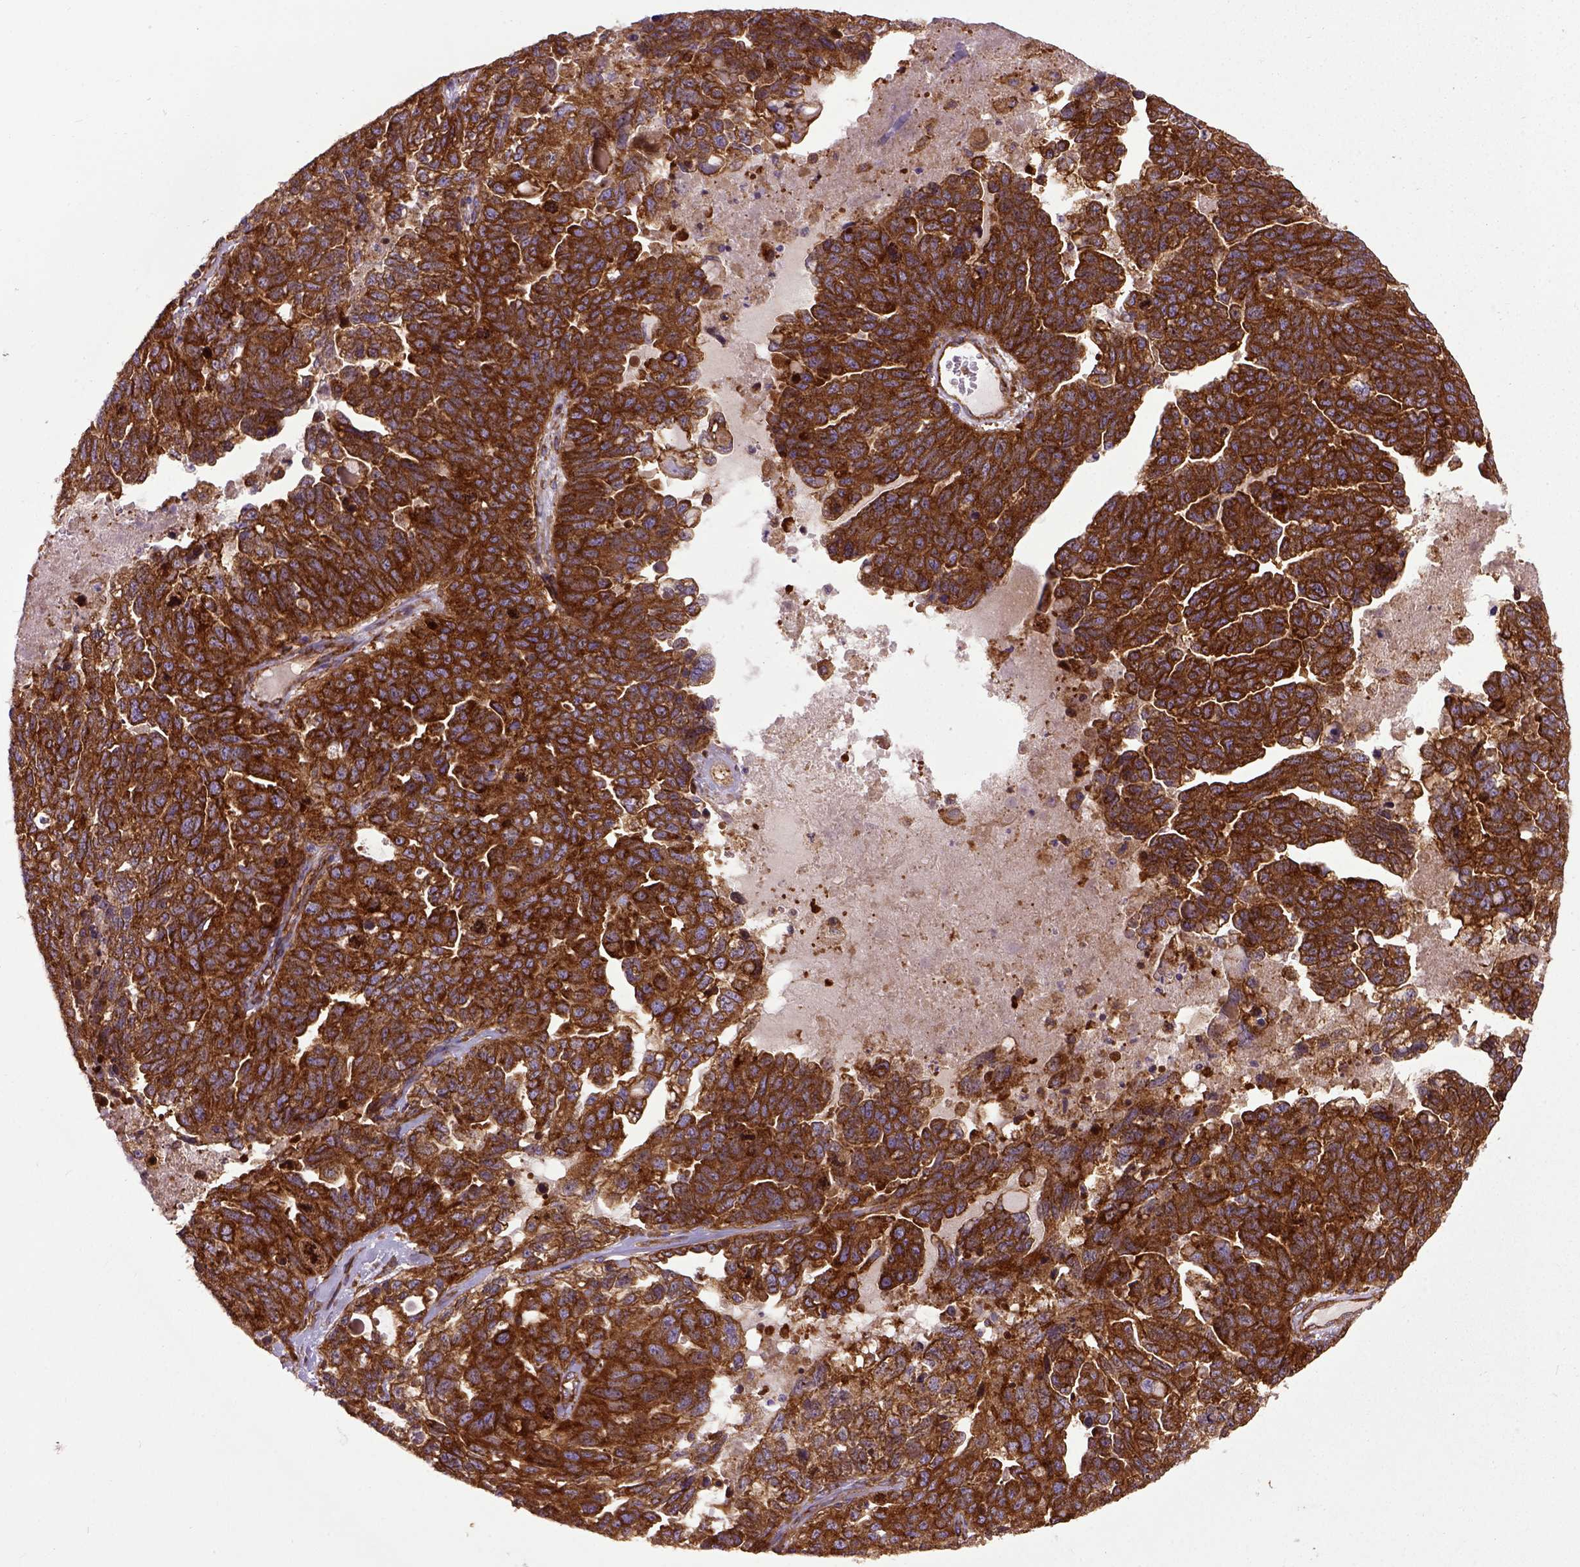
{"staining": {"intensity": "strong", "quantity": ">75%", "location": "cytoplasmic/membranous"}, "tissue": "ovarian cancer", "cell_type": "Tumor cells", "image_type": "cancer", "snomed": [{"axis": "morphology", "description": "Cystadenocarcinoma, serous, NOS"}, {"axis": "topography", "description": "Ovary"}], "caption": "The histopathology image displays immunohistochemical staining of serous cystadenocarcinoma (ovarian). There is strong cytoplasmic/membranous expression is present in approximately >75% of tumor cells. (Brightfield microscopy of DAB IHC at high magnification).", "gene": "CAPRIN1", "patient": {"sex": "female", "age": 71}}